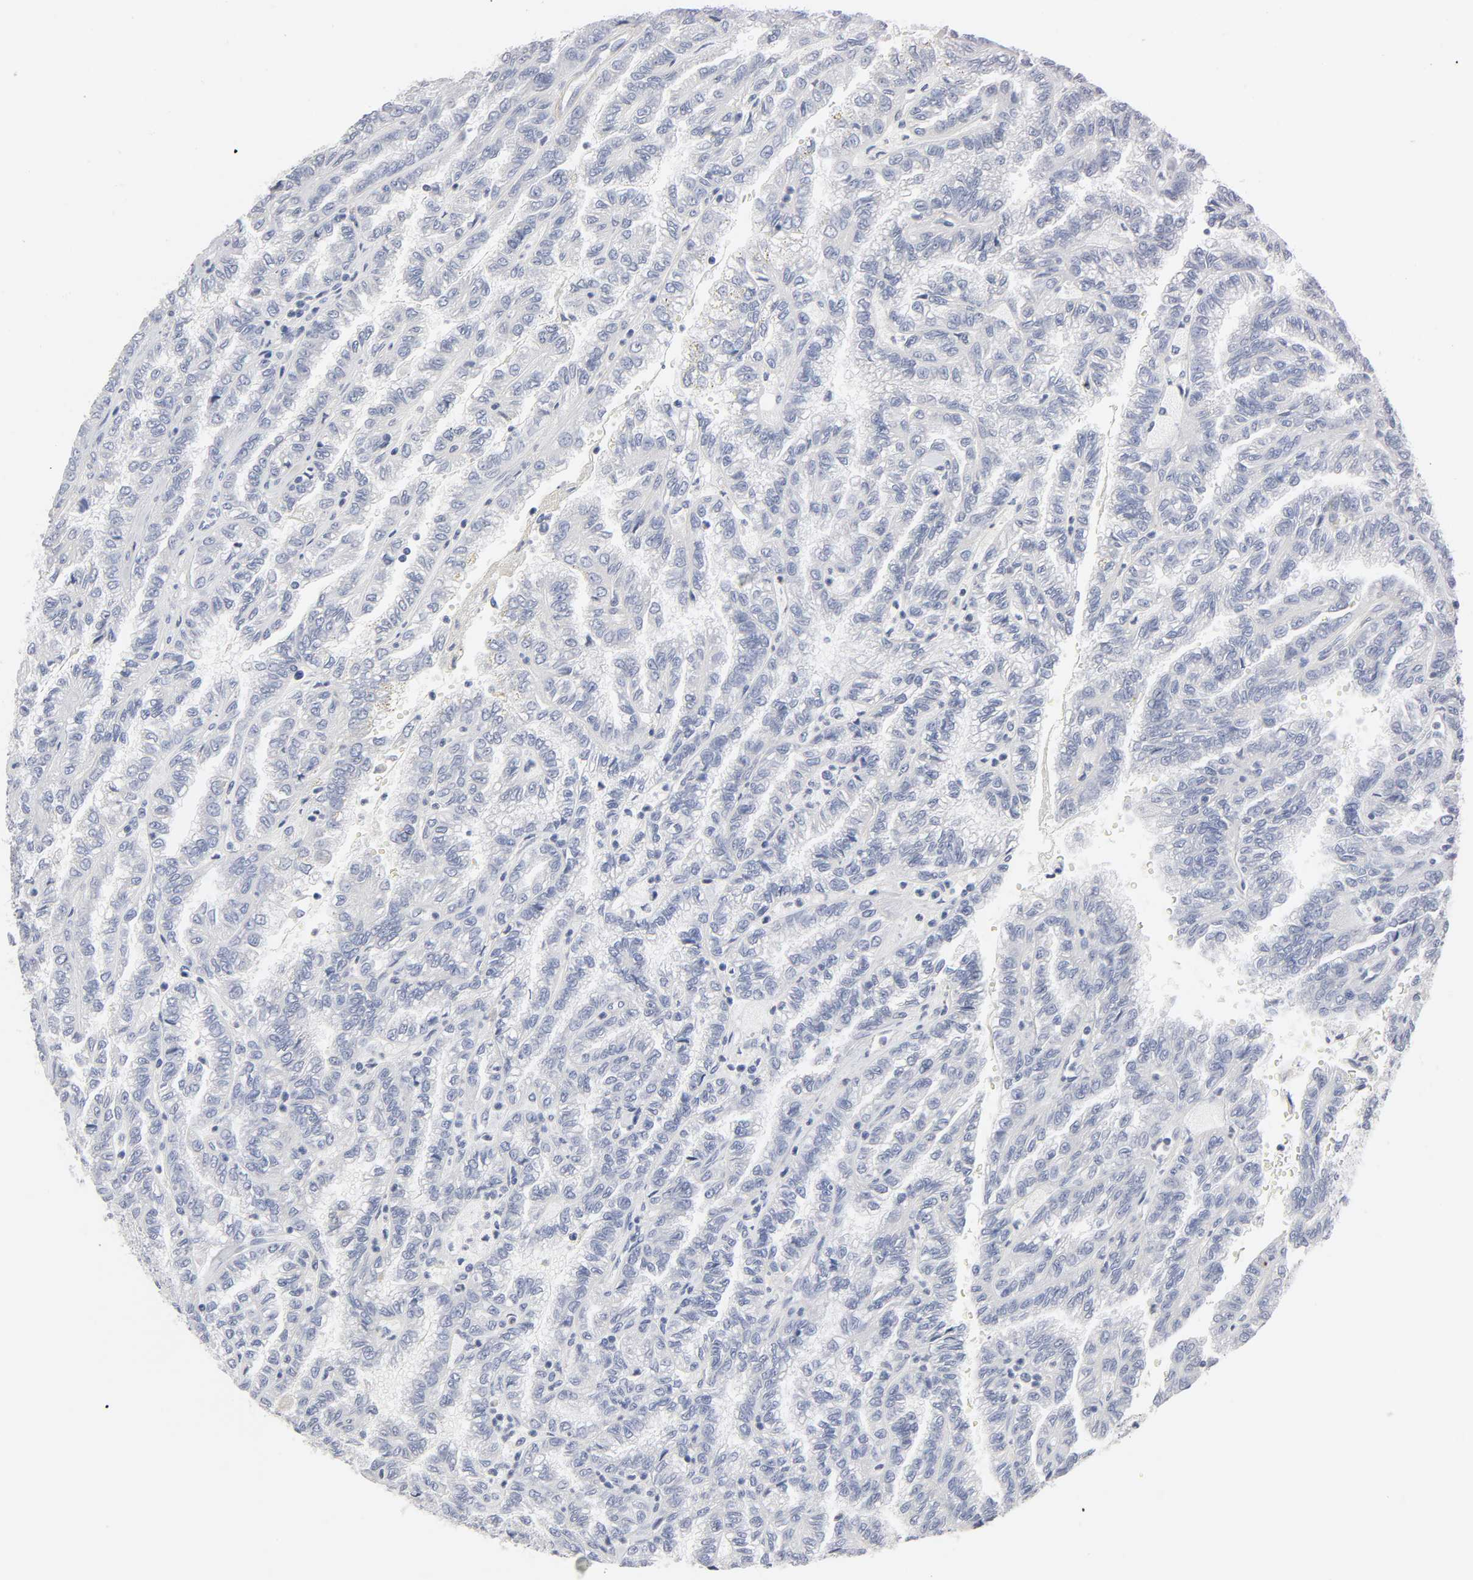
{"staining": {"intensity": "negative", "quantity": "none", "location": "none"}, "tissue": "renal cancer", "cell_type": "Tumor cells", "image_type": "cancer", "snomed": [{"axis": "morphology", "description": "Inflammation, NOS"}, {"axis": "morphology", "description": "Adenocarcinoma, NOS"}, {"axis": "topography", "description": "Kidney"}], "caption": "Human renal cancer (adenocarcinoma) stained for a protein using IHC shows no expression in tumor cells.", "gene": "ROCK1", "patient": {"sex": "male", "age": 68}}